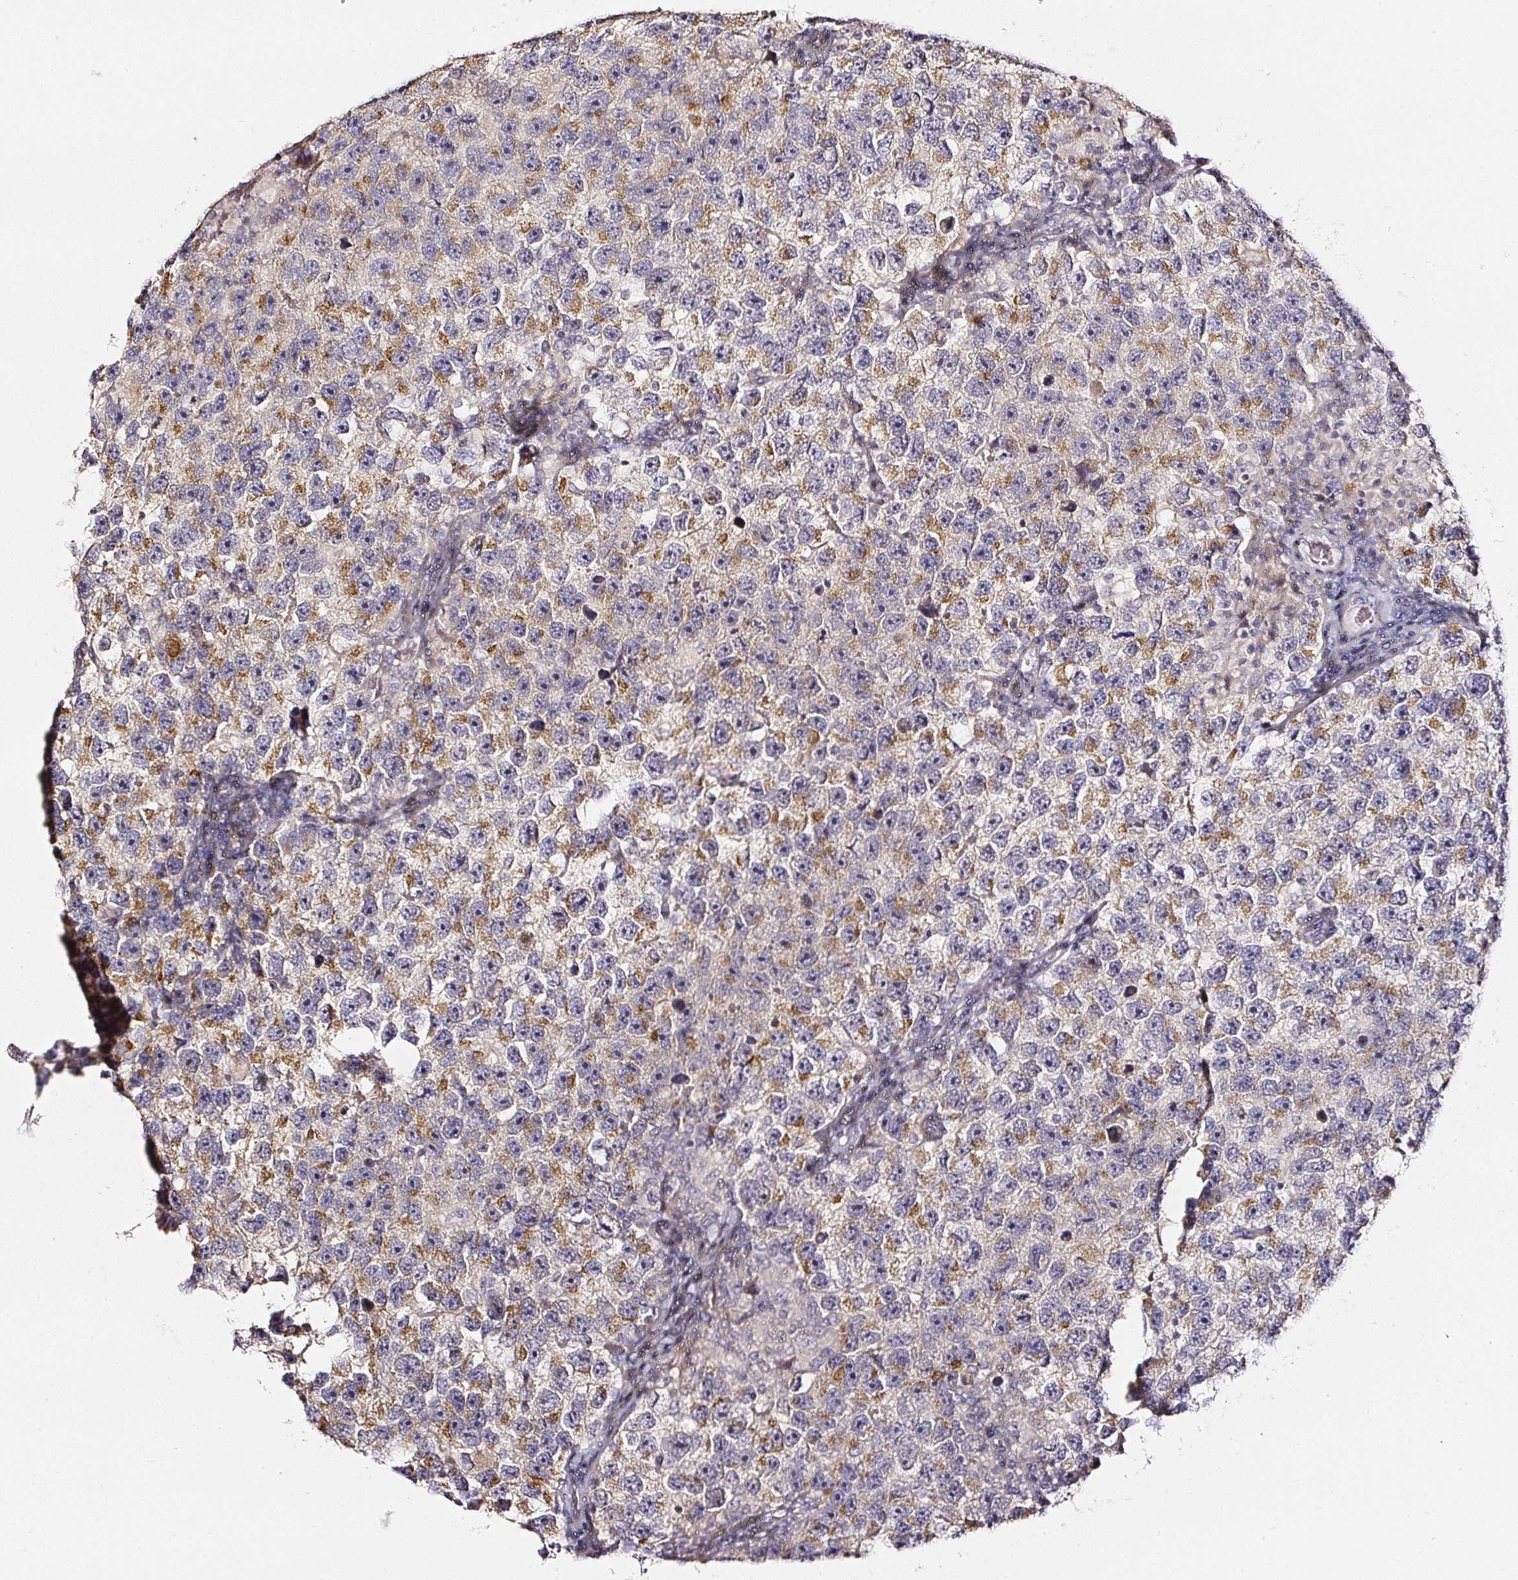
{"staining": {"intensity": "moderate", "quantity": ">75%", "location": "cytoplasmic/membranous"}, "tissue": "testis cancer", "cell_type": "Tumor cells", "image_type": "cancer", "snomed": [{"axis": "morphology", "description": "Seminoma, NOS"}, {"axis": "topography", "description": "Testis"}], "caption": "Immunohistochemistry of human testis cancer (seminoma) reveals medium levels of moderate cytoplasmic/membranous expression in approximately >75% of tumor cells.", "gene": "NTRK1", "patient": {"sex": "male", "age": 26}}